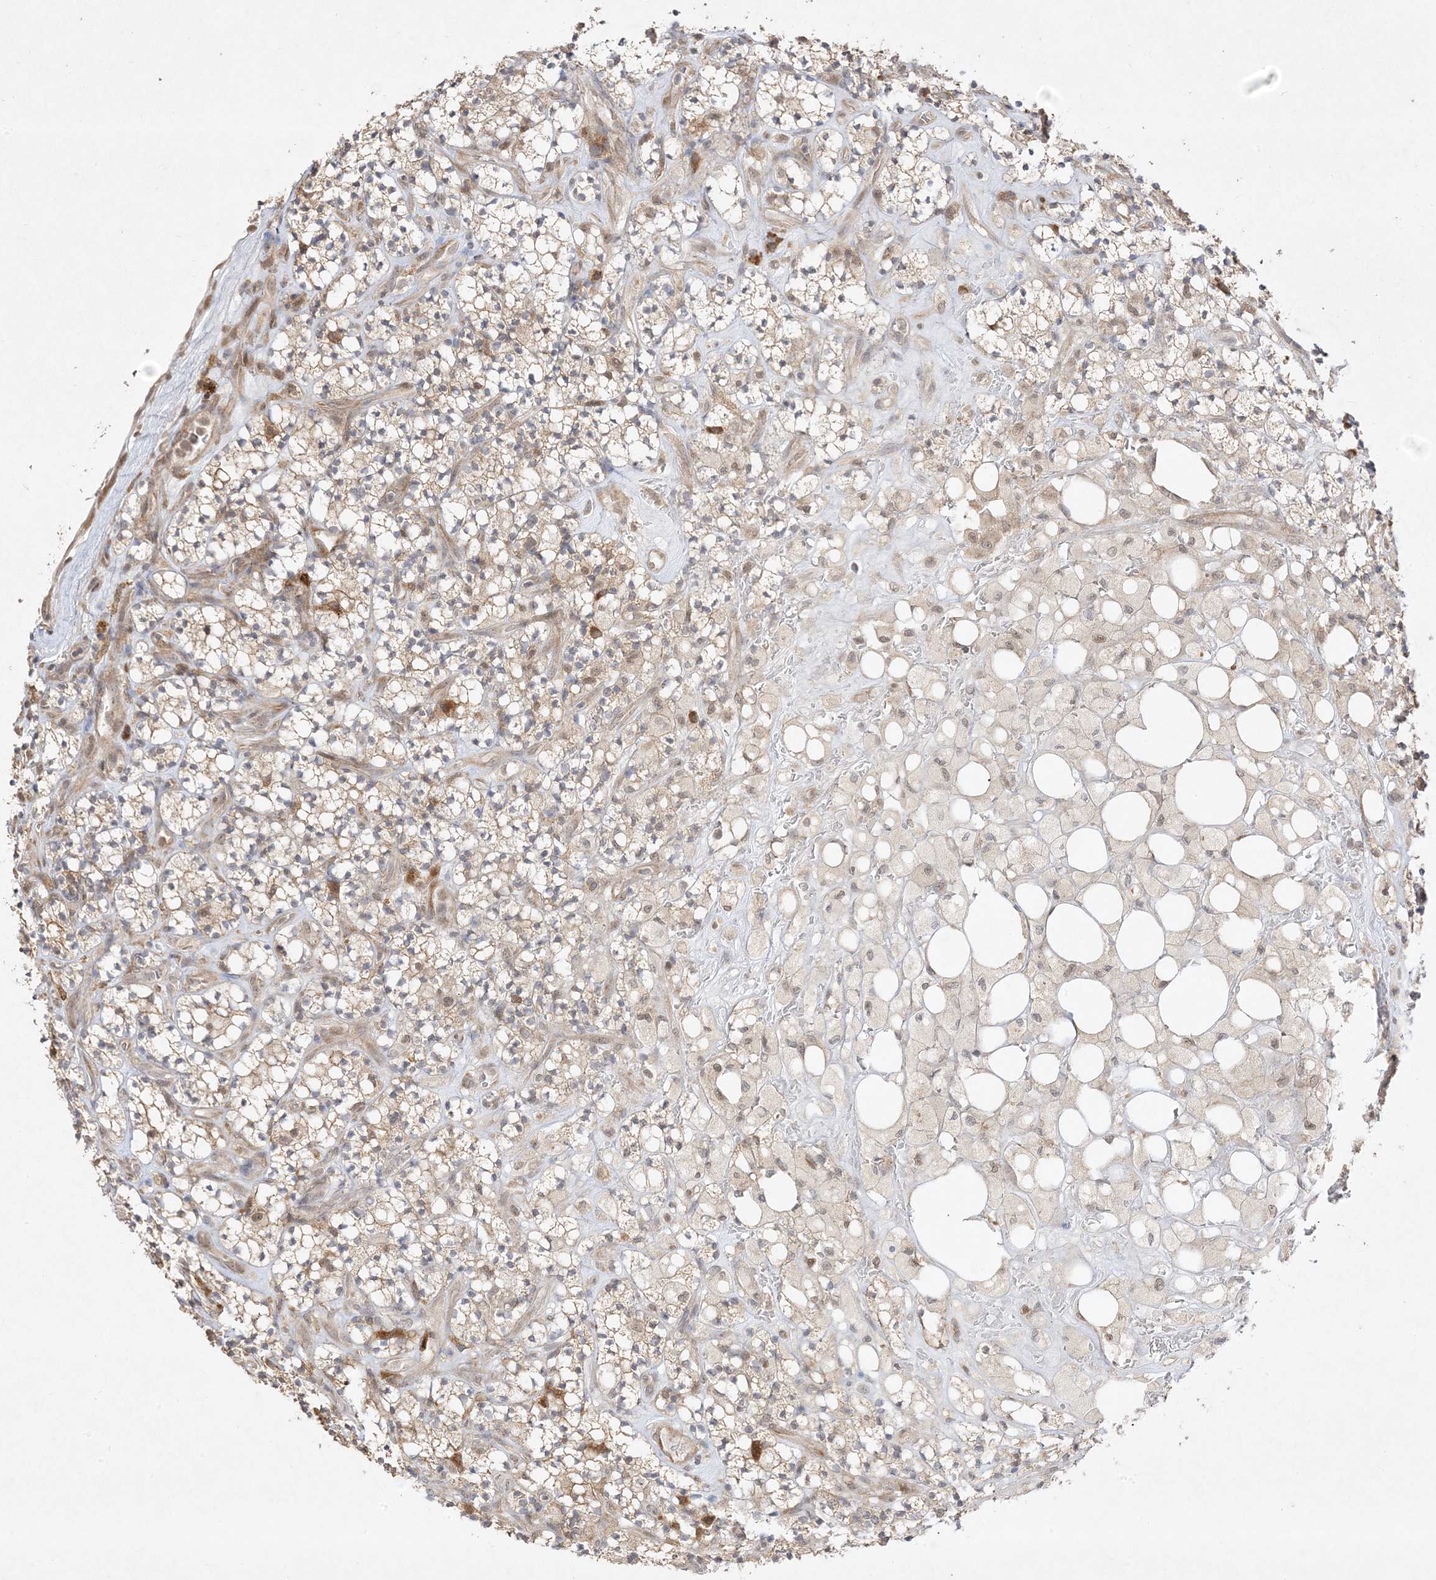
{"staining": {"intensity": "moderate", "quantity": "25%-75%", "location": "cytoplasmic/membranous"}, "tissue": "renal cancer", "cell_type": "Tumor cells", "image_type": "cancer", "snomed": [{"axis": "morphology", "description": "Adenocarcinoma, NOS"}, {"axis": "topography", "description": "Kidney"}], "caption": "Human renal adenocarcinoma stained for a protein (brown) demonstrates moderate cytoplasmic/membranous positive expression in about 25%-75% of tumor cells.", "gene": "C2CD2", "patient": {"sex": "male", "age": 77}}